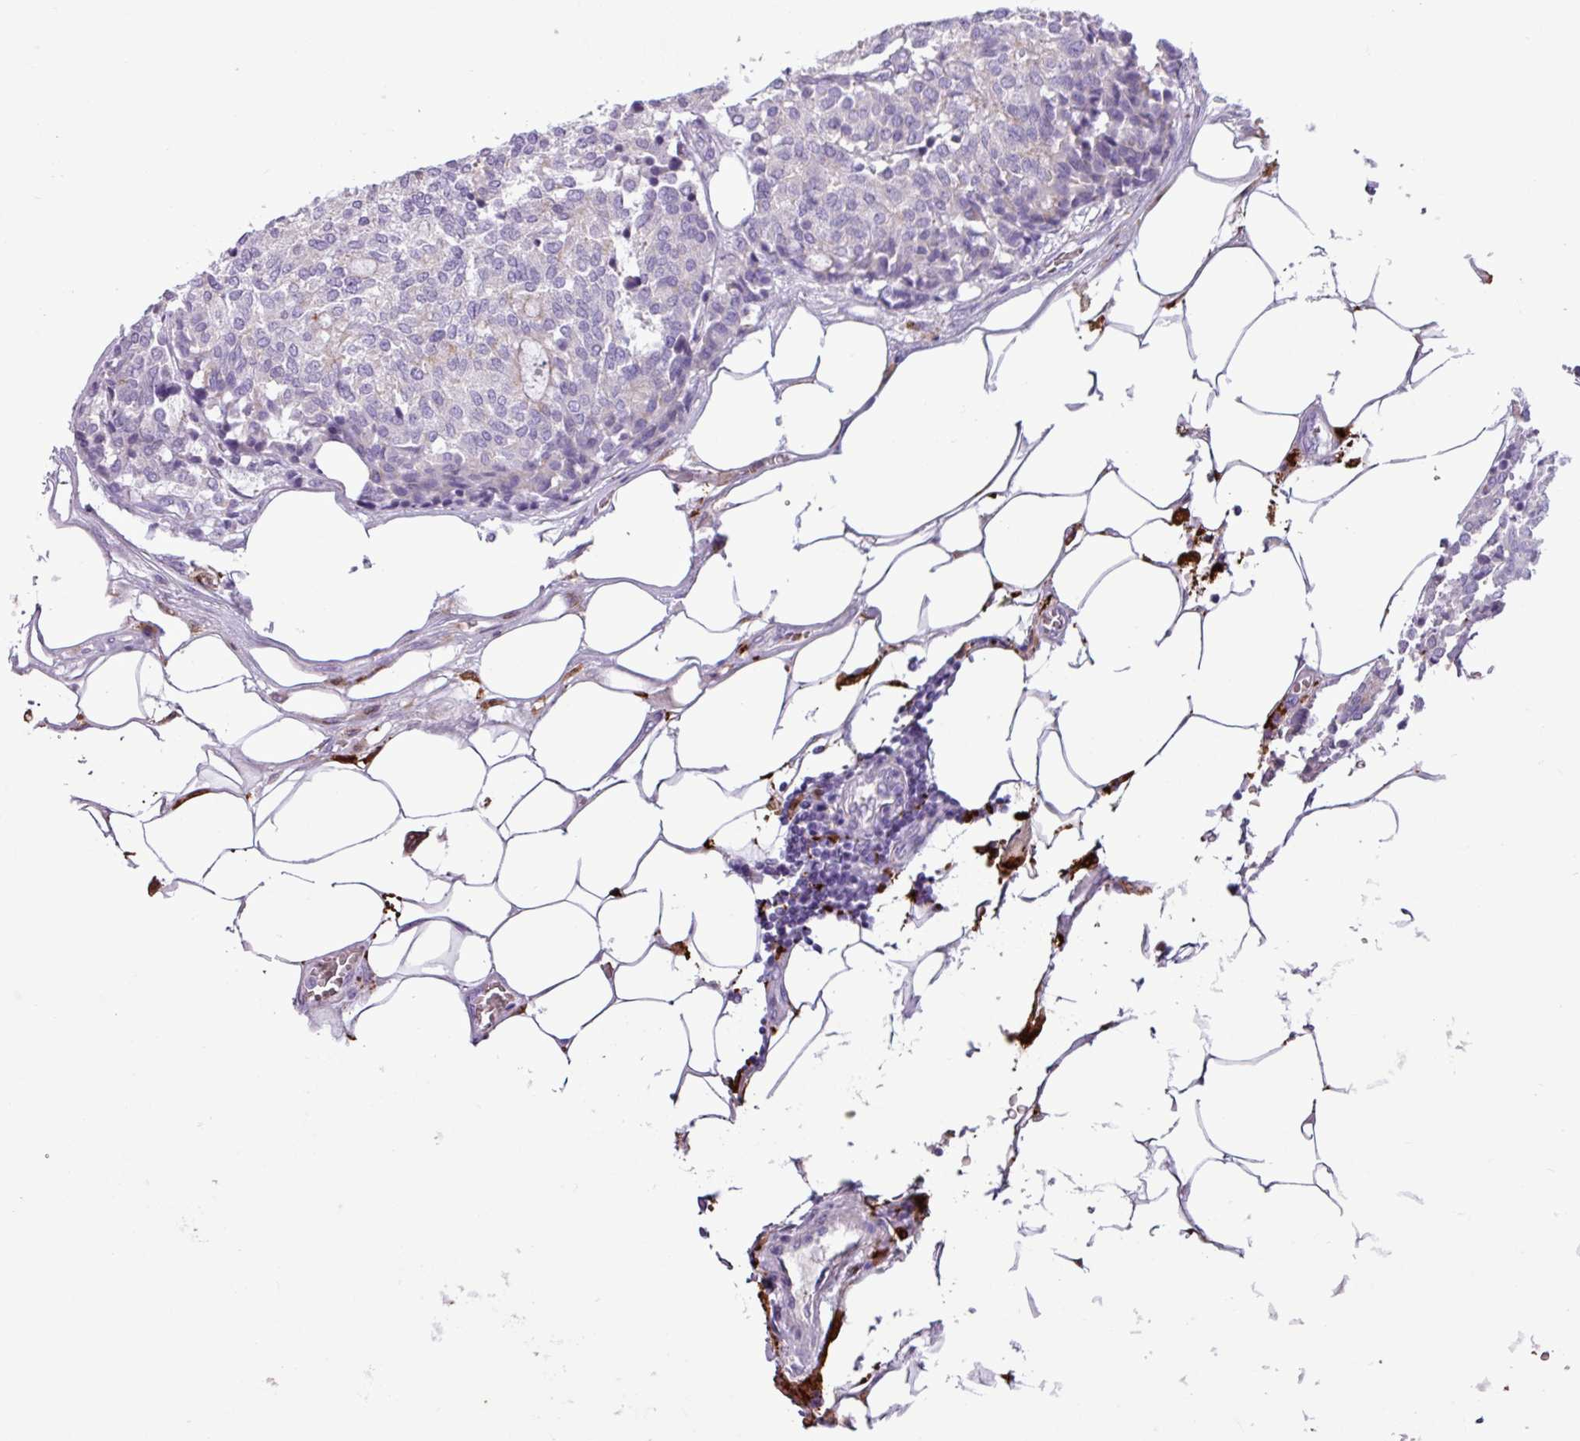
{"staining": {"intensity": "negative", "quantity": "none", "location": "none"}, "tissue": "carcinoid", "cell_type": "Tumor cells", "image_type": "cancer", "snomed": [{"axis": "morphology", "description": "Carcinoid, malignant, NOS"}, {"axis": "topography", "description": "Pancreas"}], "caption": "This is a micrograph of immunohistochemistry (IHC) staining of carcinoid, which shows no positivity in tumor cells.", "gene": "TMEM200C", "patient": {"sex": "female", "age": 54}}